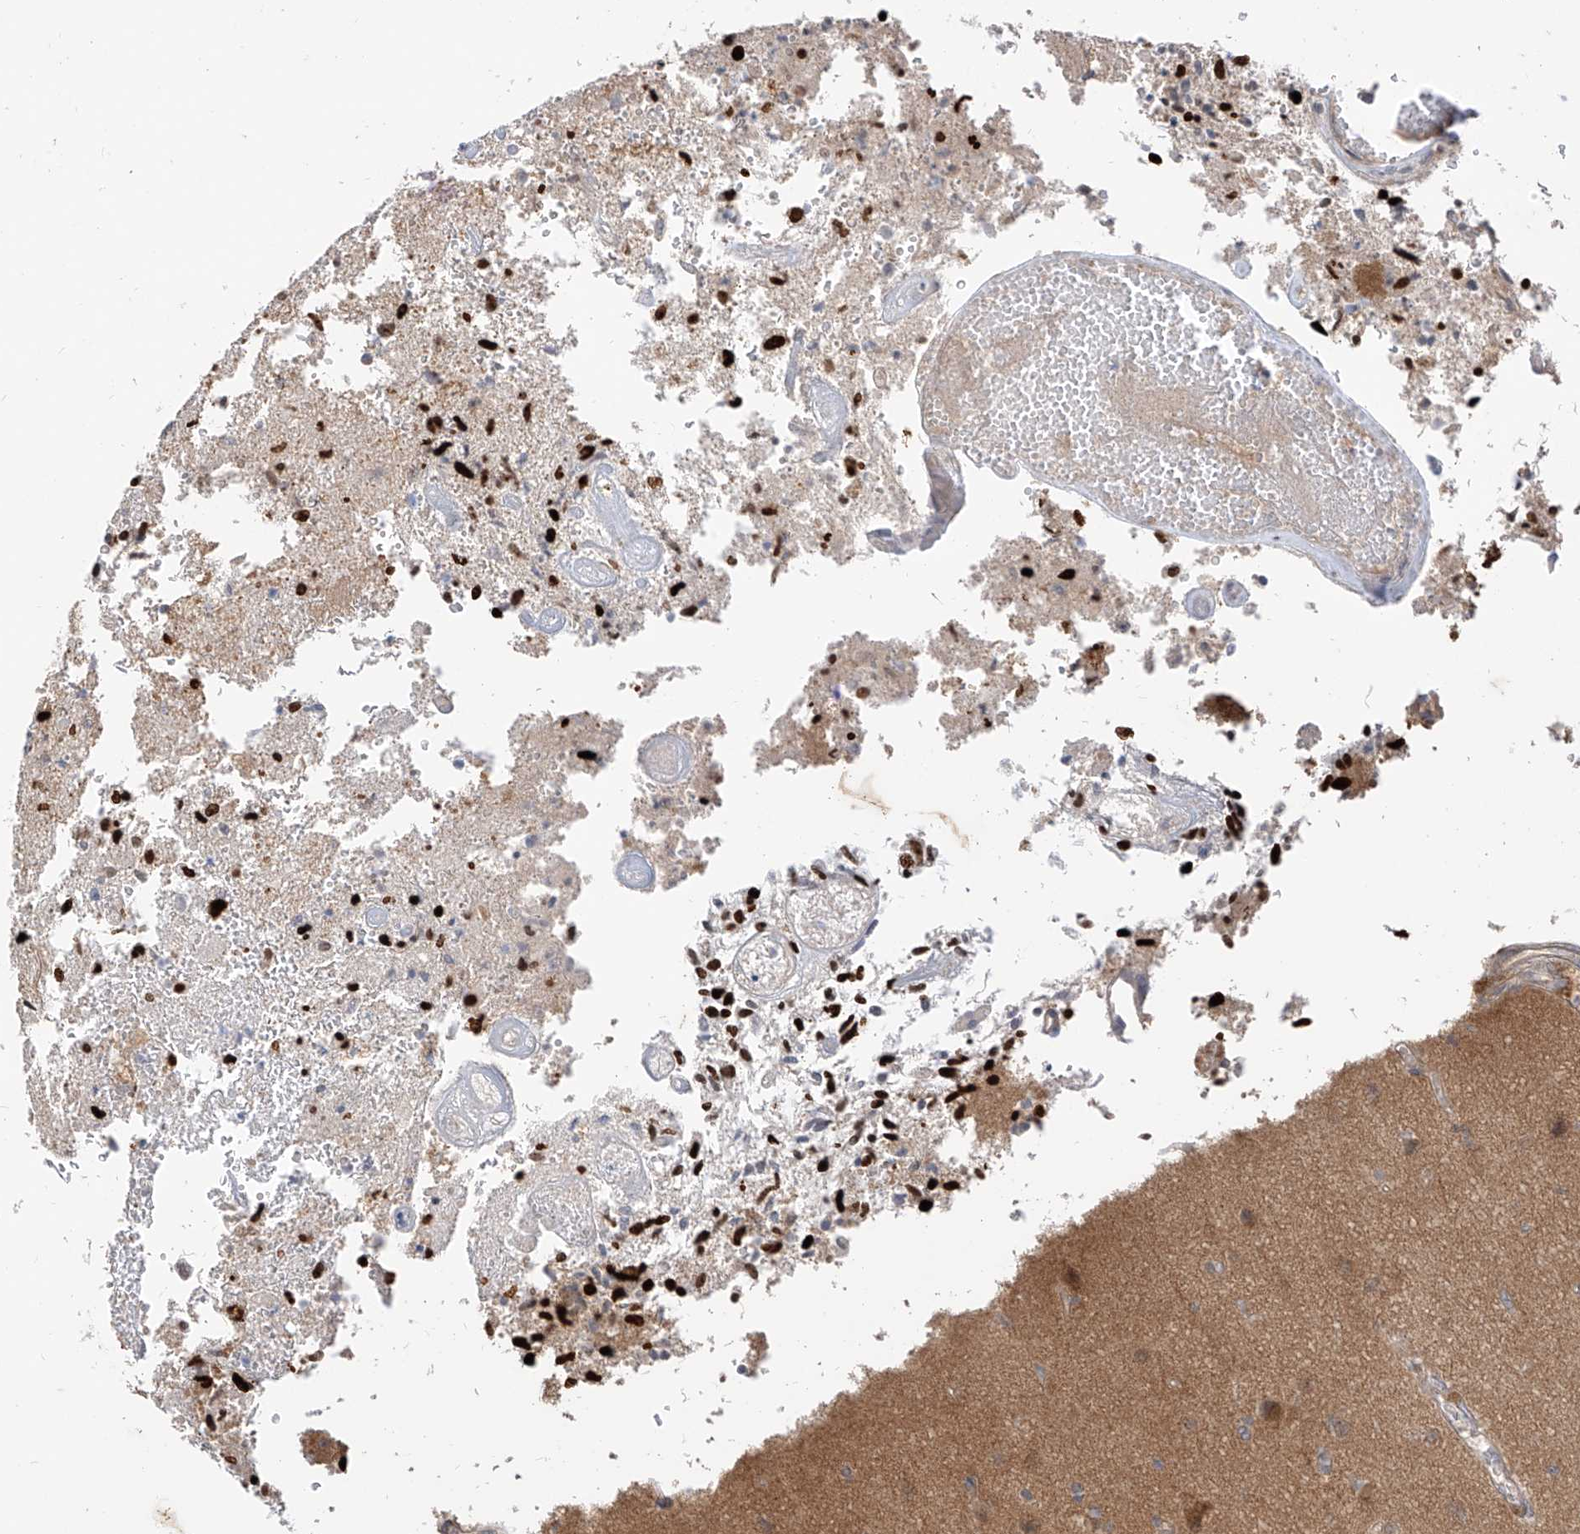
{"staining": {"intensity": "weak", "quantity": "25%-75%", "location": "cytoplasmic/membranous"}, "tissue": "glioma", "cell_type": "Tumor cells", "image_type": "cancer", "snomed": [{"axis": "morphology", "description": "Glioma, malignant, High grade"}, {"axis": "topography", "description": "Brain"}], "caption": "Immunohistochemistry staining of malignant glioma (high-grade), which reveals low levels of weak cytoplasmic/membranous staining in approximately 25%-75% of tumor cells indicating weak cytoplasmic/membranous protein staining. The staining was performed using DAB (brown) for protein detection and nuclei were counterstained in hematoxylin (blue).", "gene": "MTUS2", "patient": {"sex": "male", "age": 72}}